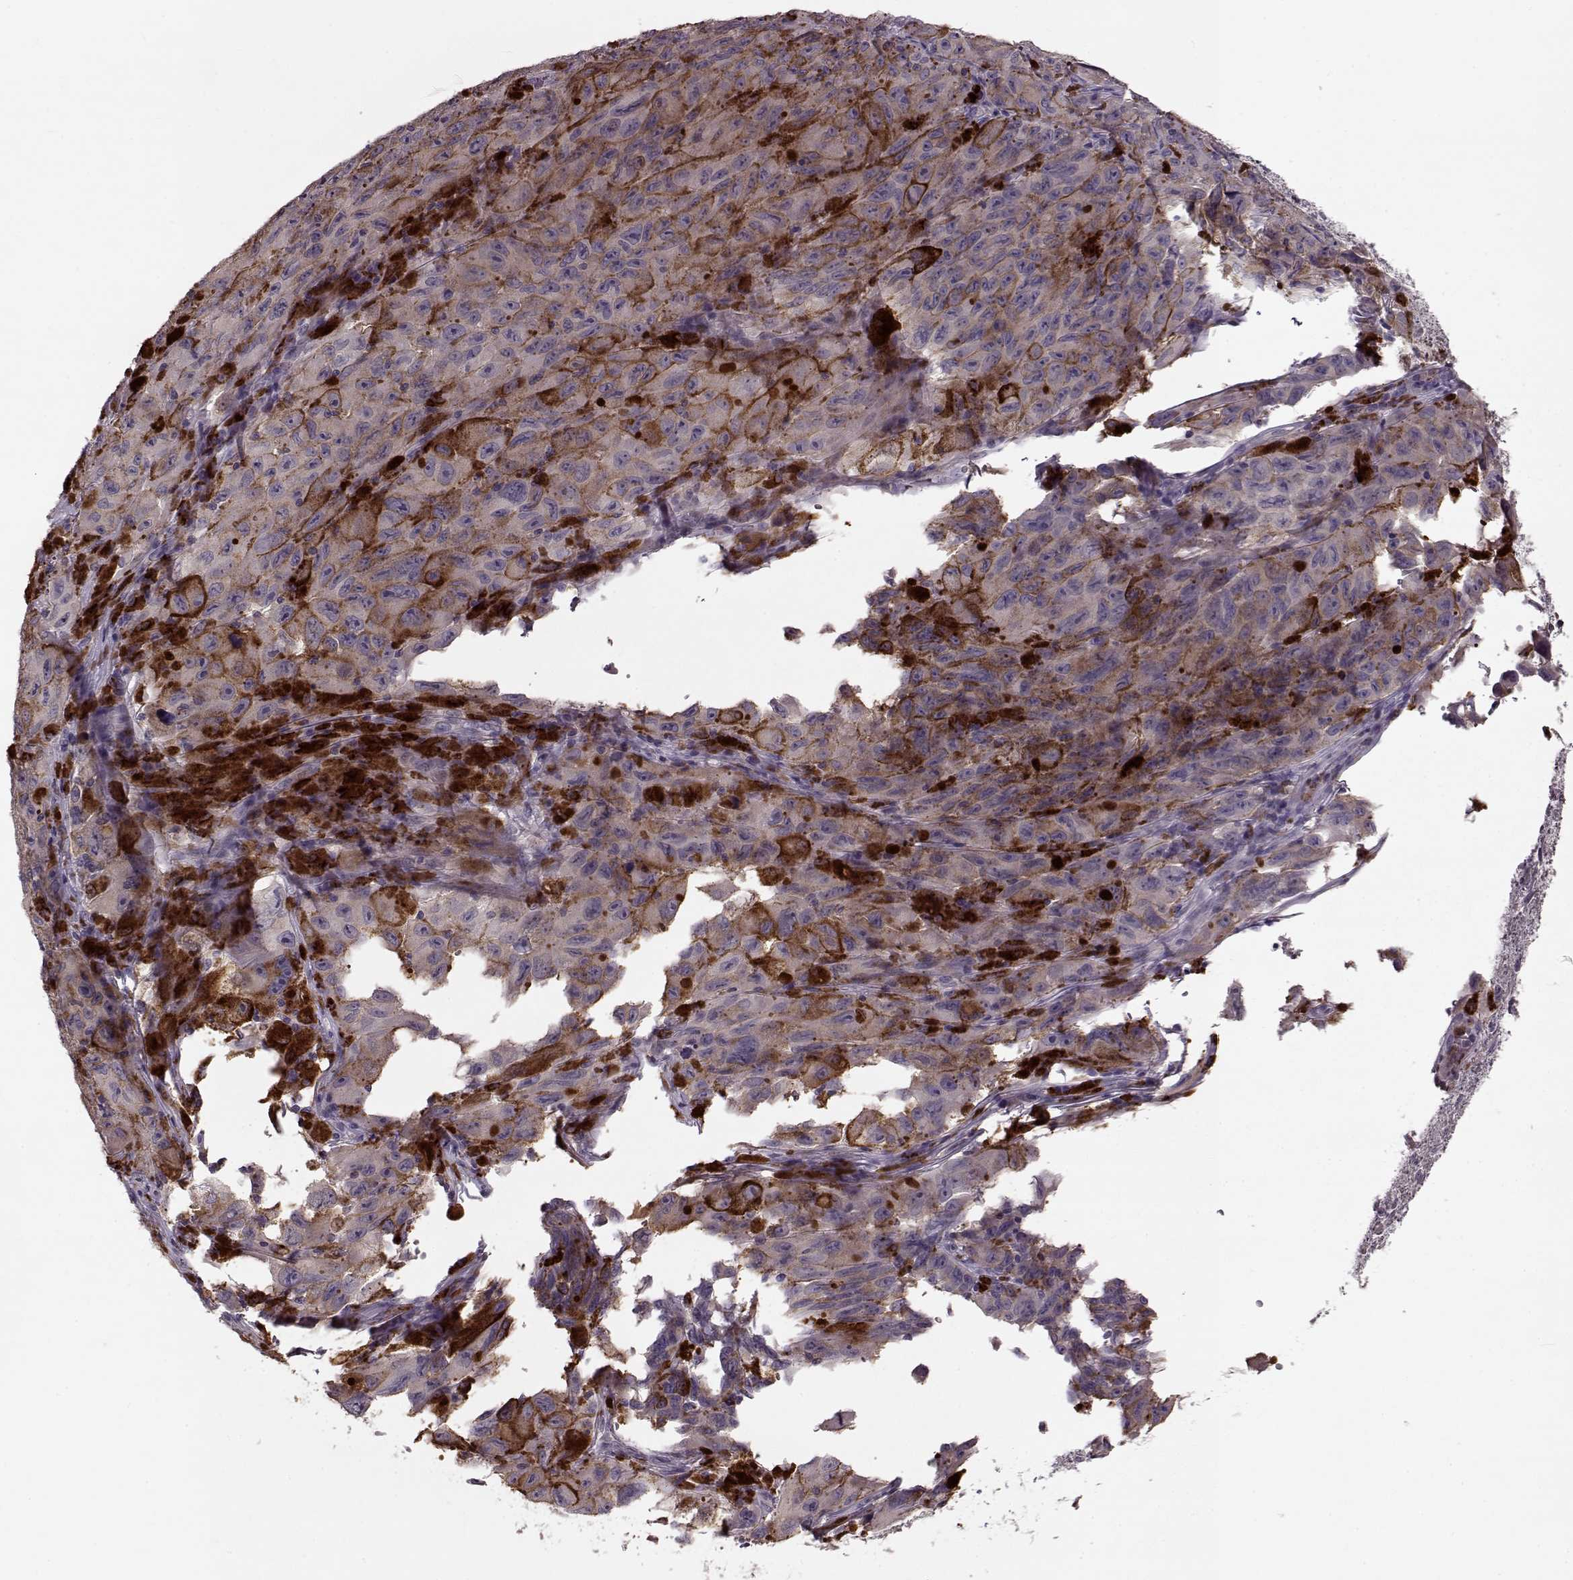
{"staining": {"intensity": "negative", "quantity": "none", "location": "none"}, "tissue": "melanoma", "cell_type": "Tumor cells", "image_type": "cancer", "snomed": [{"axis": "morphology", "description": "Malignant melanoma, NOS"}, {"axis": "topography", "description": "Vulva, labia, clitoris and Bartholin´s gland, NO"}], "caption": "IHC image of human melanoma stained for a protein (brown), which exhibits no positivity in tumor cells.", "gene": "ACOT11", "patient": {"sex": "female", "age": 75}}